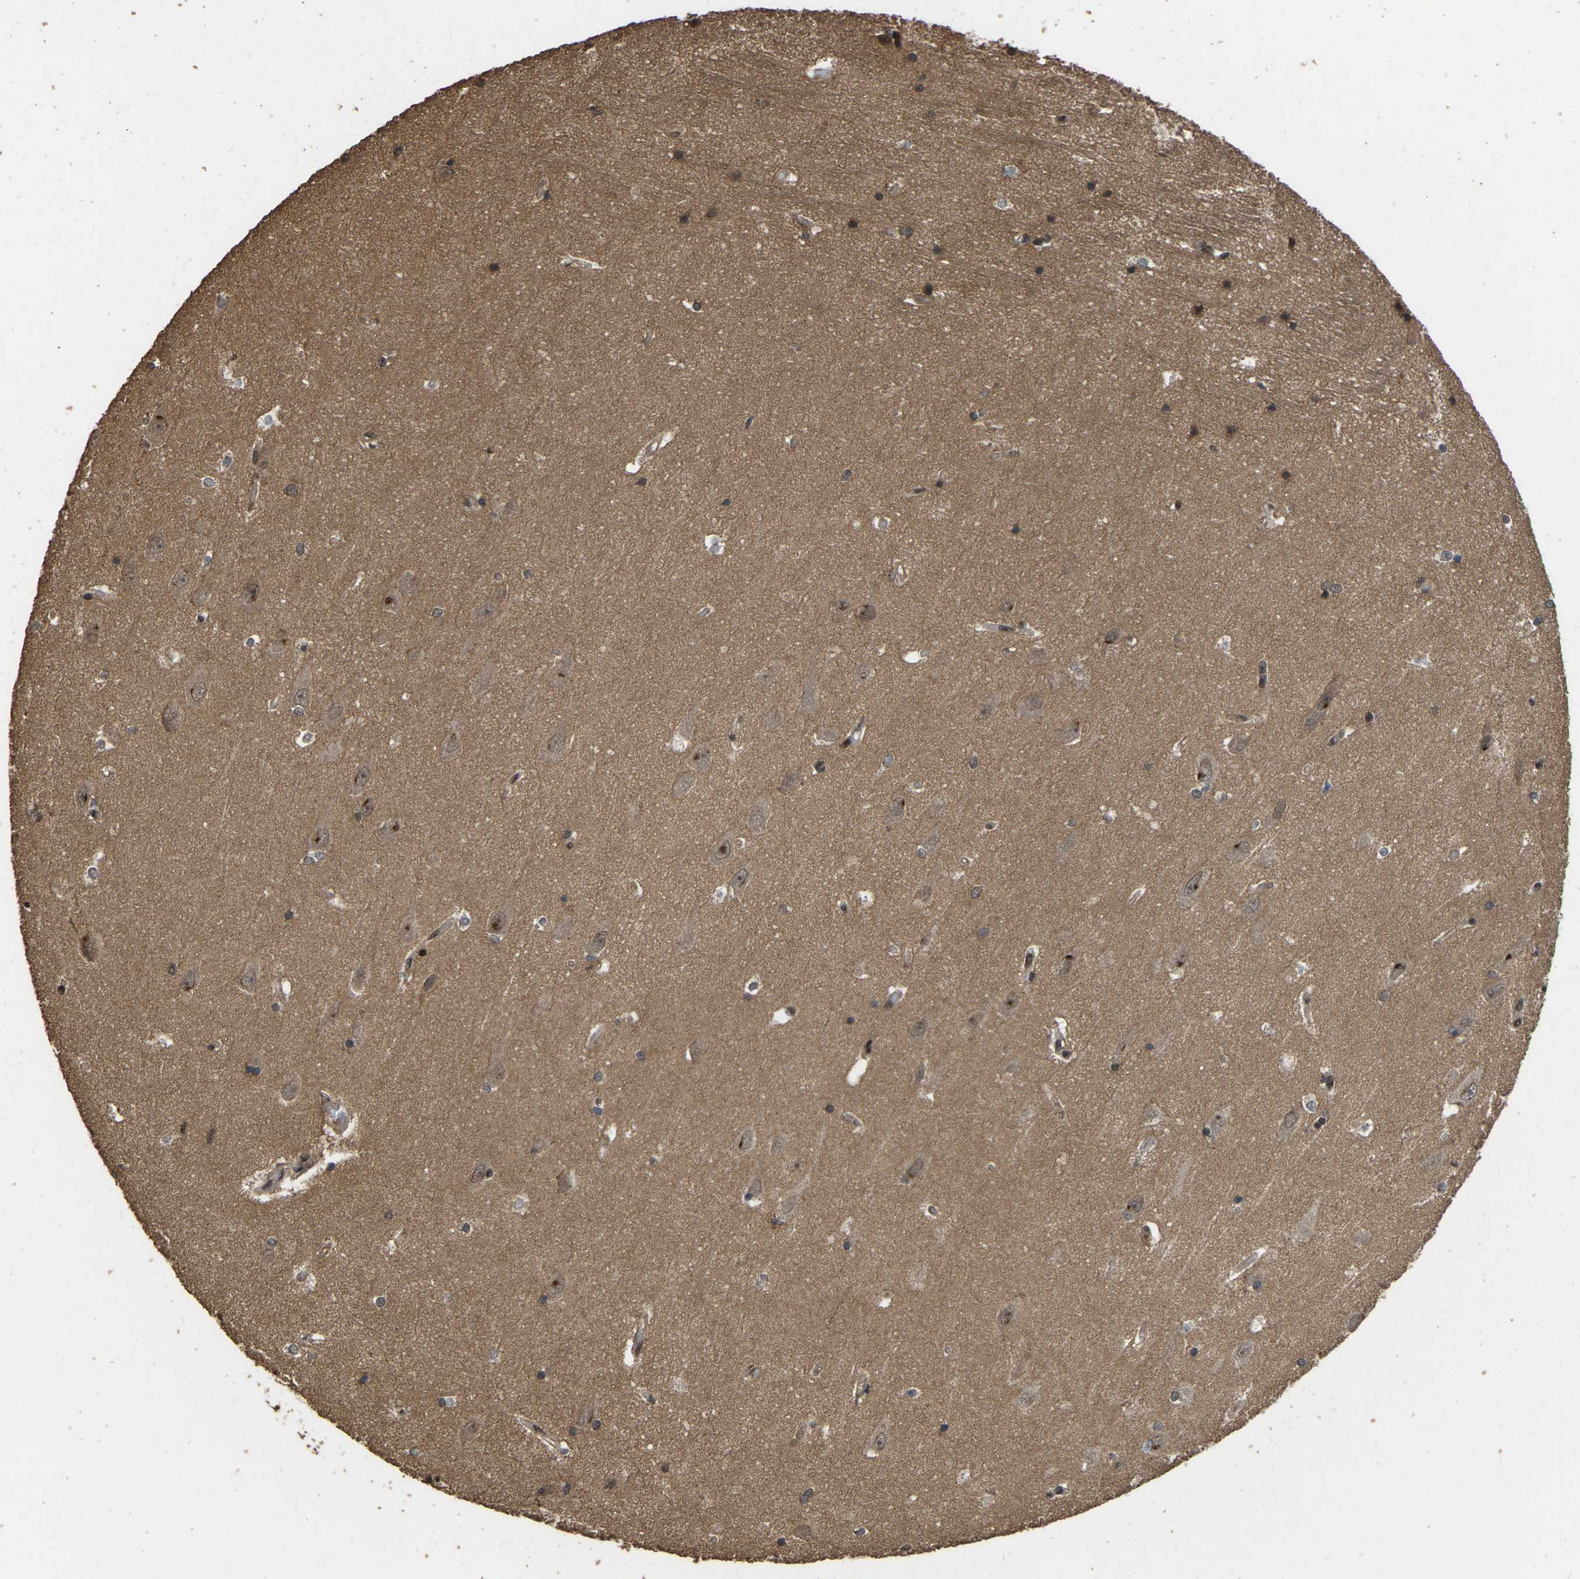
{"staining": {"intensity": "moderate", "quantity": ">75%", "location": "cytoplasmic/membranous,nuclear"}, "tissue": "hippocampus", "cell_type": "Glial cells", "image_type": "normal", "snomed": [{"axis": "morphology", "description": "Normal tissue, NOS"}, {"axis": "topography", "description": "Hippocampus"}], "caption": "Benign hippocampus was stained to show a protein in brown. There is medium levels of moderate cytoplasmic/membranous,nuclear expression in about >75% of glial cells.", "gene": "ARHGAP23", "patient": {"sex": "male", "age": 45}}